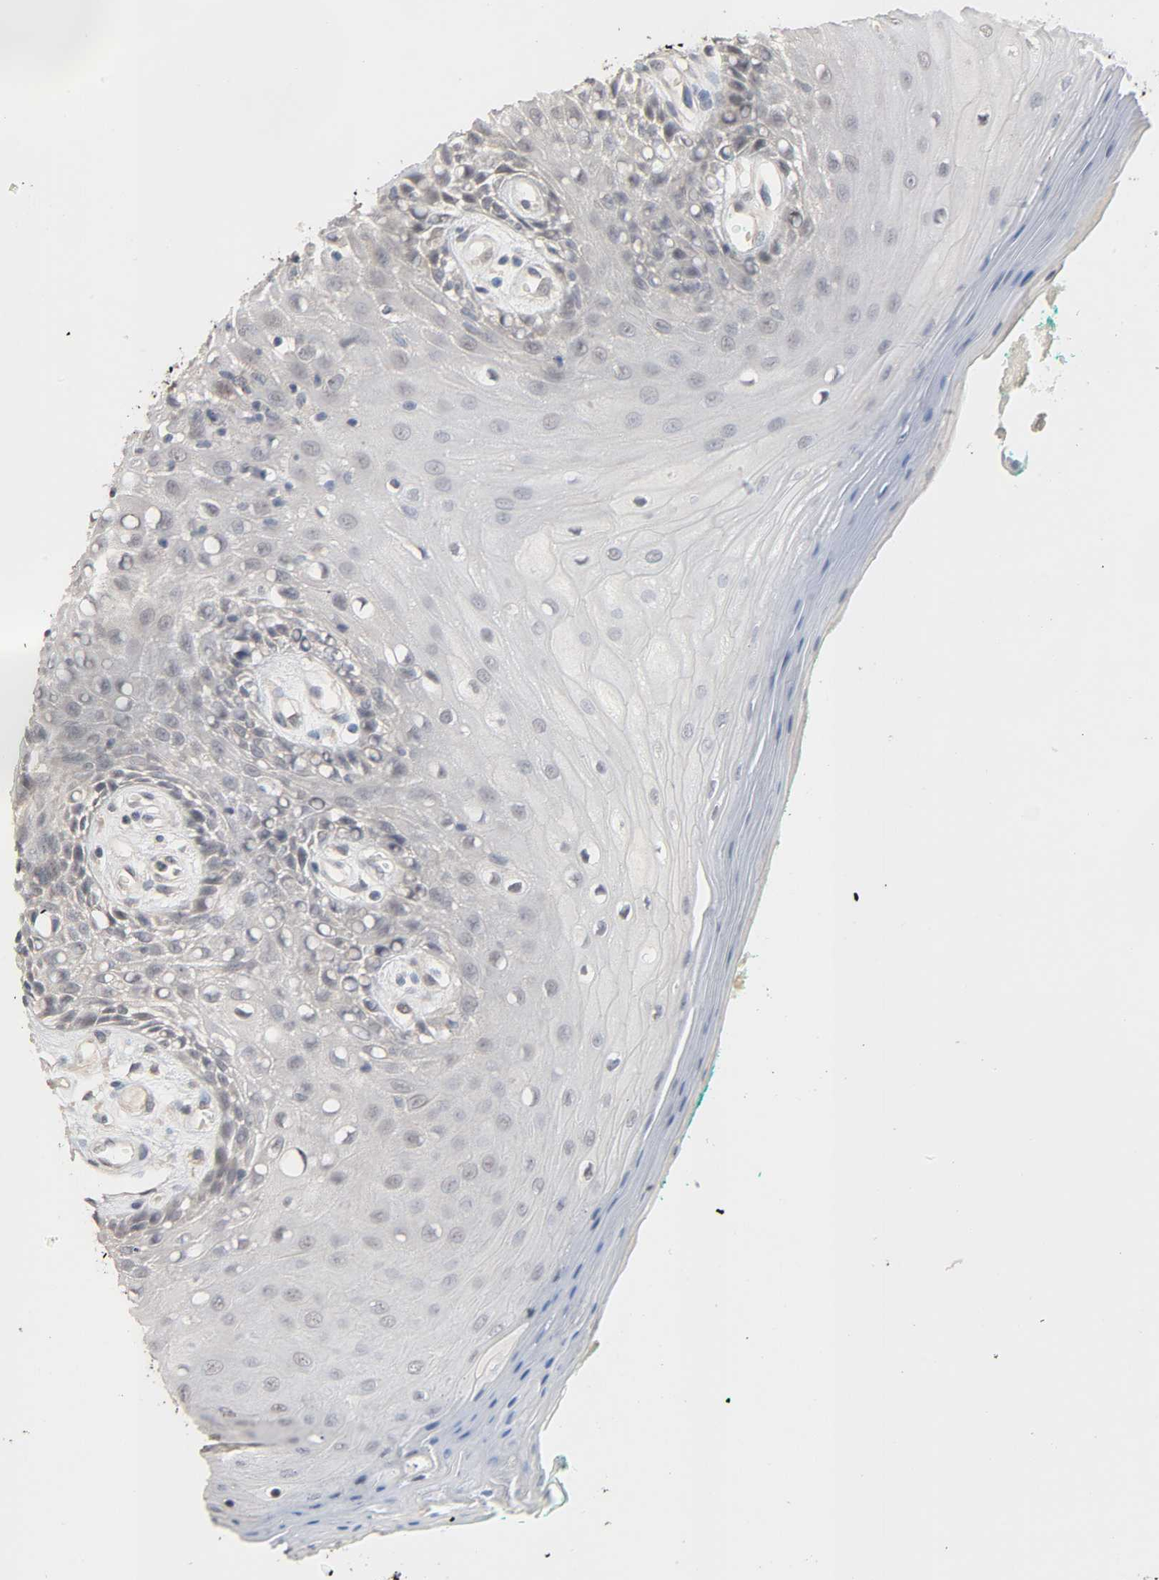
{"staining": {"intensity": "negative", "quantity": "none", "location": "none"}, "tissue": "oral mucosa", "cell_type": "Squamous epithelial cells", "image_type": "normal", "snomed": [{"axis": "morphology", "description": "Normal tissue, NOS"}, {"axis": "morphology", "description": "Squamous cell carcinoma, NOS"}, {"axis": "topography", "description": "Skeletal muscle"}, {"axis": "topography", "description": "Oral tissue"}, {"axis": "topography", "description": "Head-Neck"}], "caption": "IHC image of unremarkable oral mucosa: human oral mucosa stained with DAB displays no significant protein expression in squamous epithelial cells. (Brightfield microscopy of DAB immunohistochemistry (IHC) at high magnification).", "gene": "MAGEA8", "patient": {"sex": "female", "age": 84}}